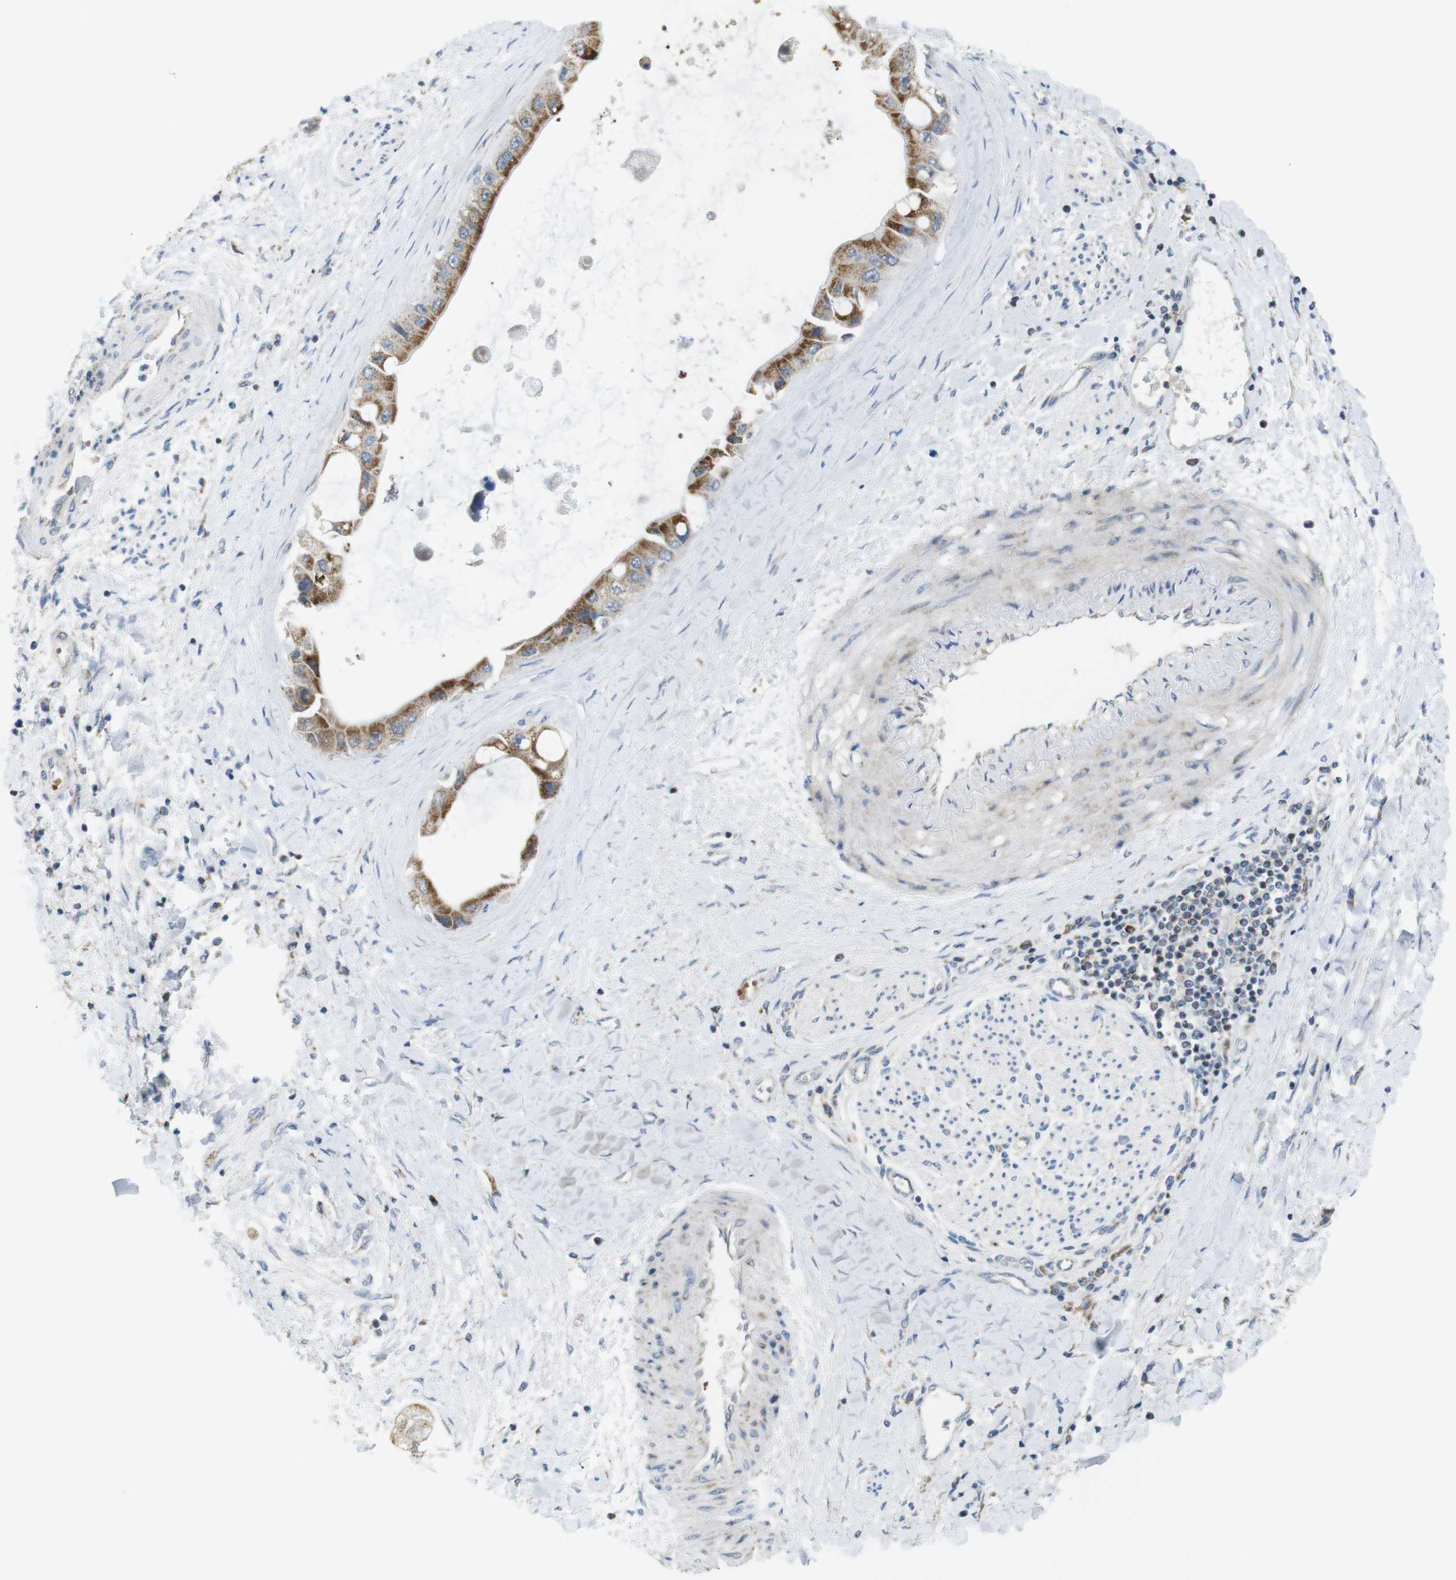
{"staining": {"intensity": "moderate", "quantity": ">75%", "location": "cytoplasmic/membranous"}, "tissue": "liver cancer", "cell_type": "Tumor cells", "image_type": "cancer", "snomed": [{"axis": "morphology", "description": "Cholangiocarcinoma"}, {"axis": "topography", "description": "Liver"}], "caption": "A brown stain shows moderate cytoplasmic/membranous positivity of a protein in liver cancer (cholangiocarcinoma) tumor cells. Using DAB (brown) and hematoxylin (blue) stains, captured at high magnification using brightfield microscopy.", "gene": "MARCHF1", "patient": {"sex": "male", "age": 50}}